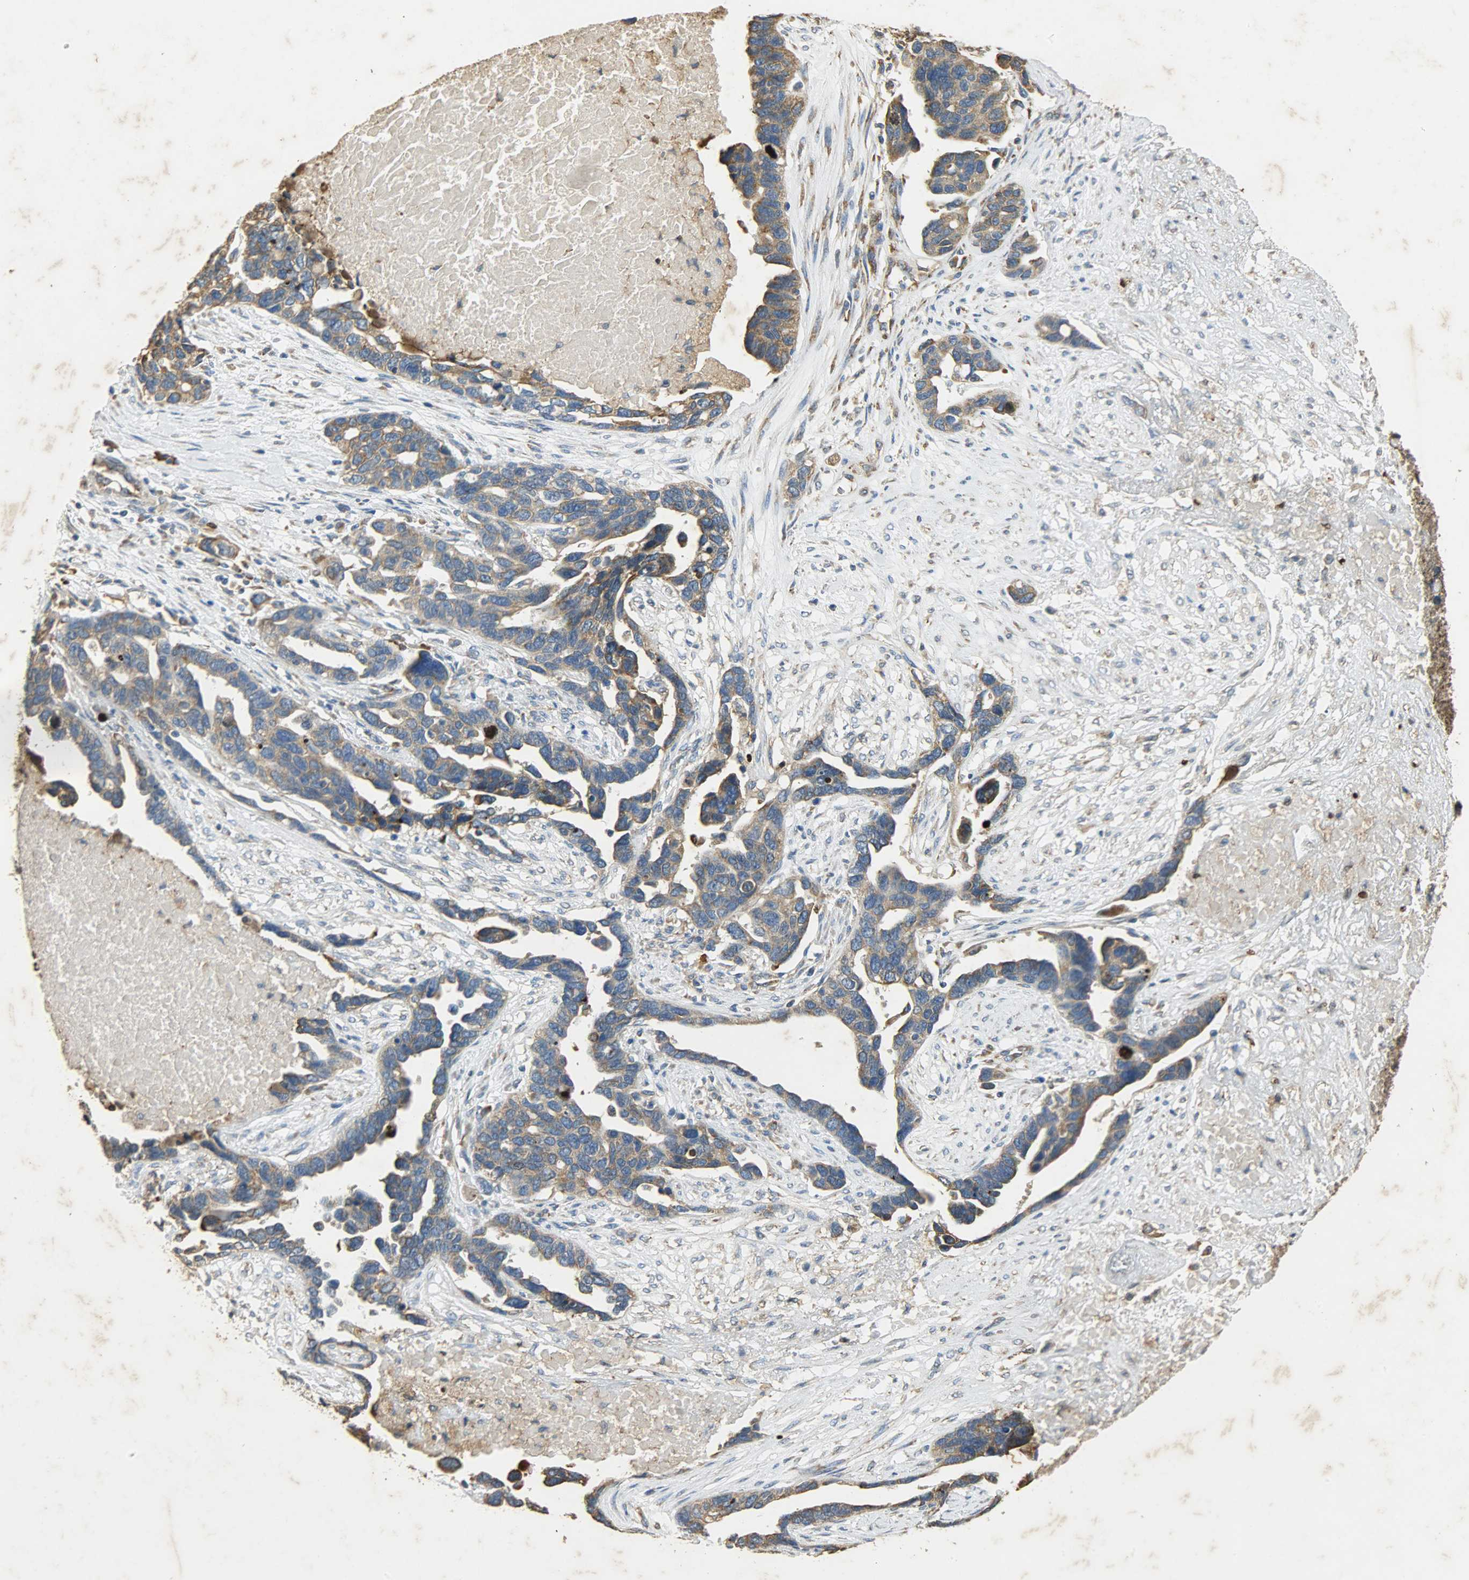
{"staining": {"intensity": "moderate", "quantity": ">75%", "location": "cytoplasmic/membranous"}, "tissue": "ovarian cancer", "cell_type": "Tumor cells", "image_type": "cancer", "snomed": [{"axis": "morphology", "description": "Cystadenocarcinoma, serous, NOS"}, {"axis": "topography", "description": "Ovary"}], "caption": "Immunohistochemistry photomicrograph of ovarian cancer stained for a protein (brown), which reveals medium levels of moderate cytoplasmic/membranous expression in about >75% of tumor cells.", "gene": "HSPA5", "patient": {"sex": "female", "age": 54}}